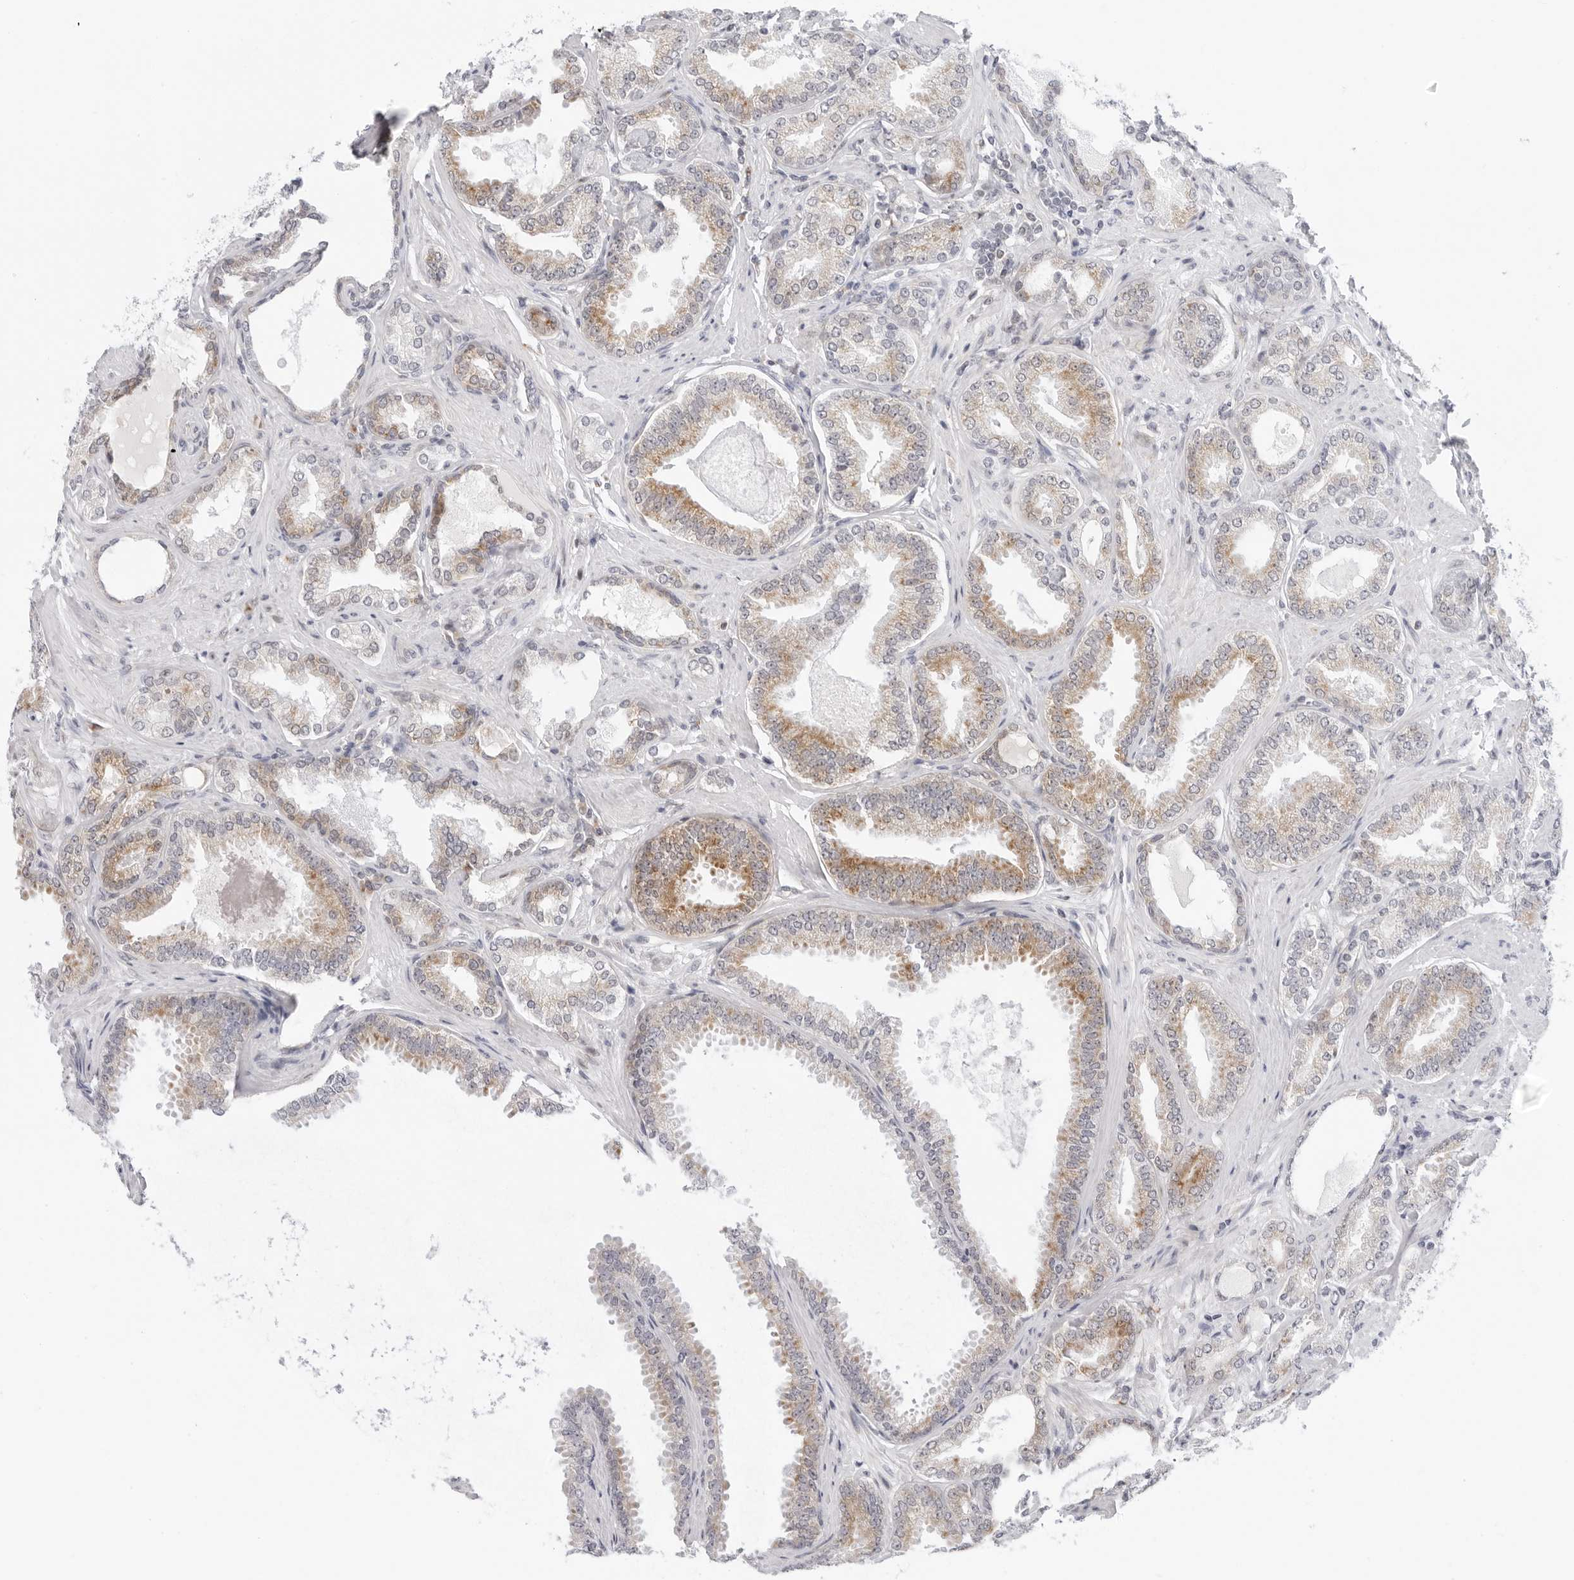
{"staining": {"intensity": "moderate", "quantity": ">75%", "location": "cytoplasmic/membranous"}, "tissue": "prostate cancer", "cell_type": "Tumor cells", "image_type": "cancer", "snomed": [{"axis": "morphology", "description": "Adenocarcinoma, Low grade"}, {"axis": "topography", "description": "Prostate"}], "caption": "High-power microscopy captured an immunohistochemistry photomicrograph of prostate cancer (adenocarcinoma (low-grade)), revealing moderate cytoplasmic/membranous staining in approximately >75% of tumor cells.", "gene": "CIART", "patient": {"sex": "male", "age": 71}}